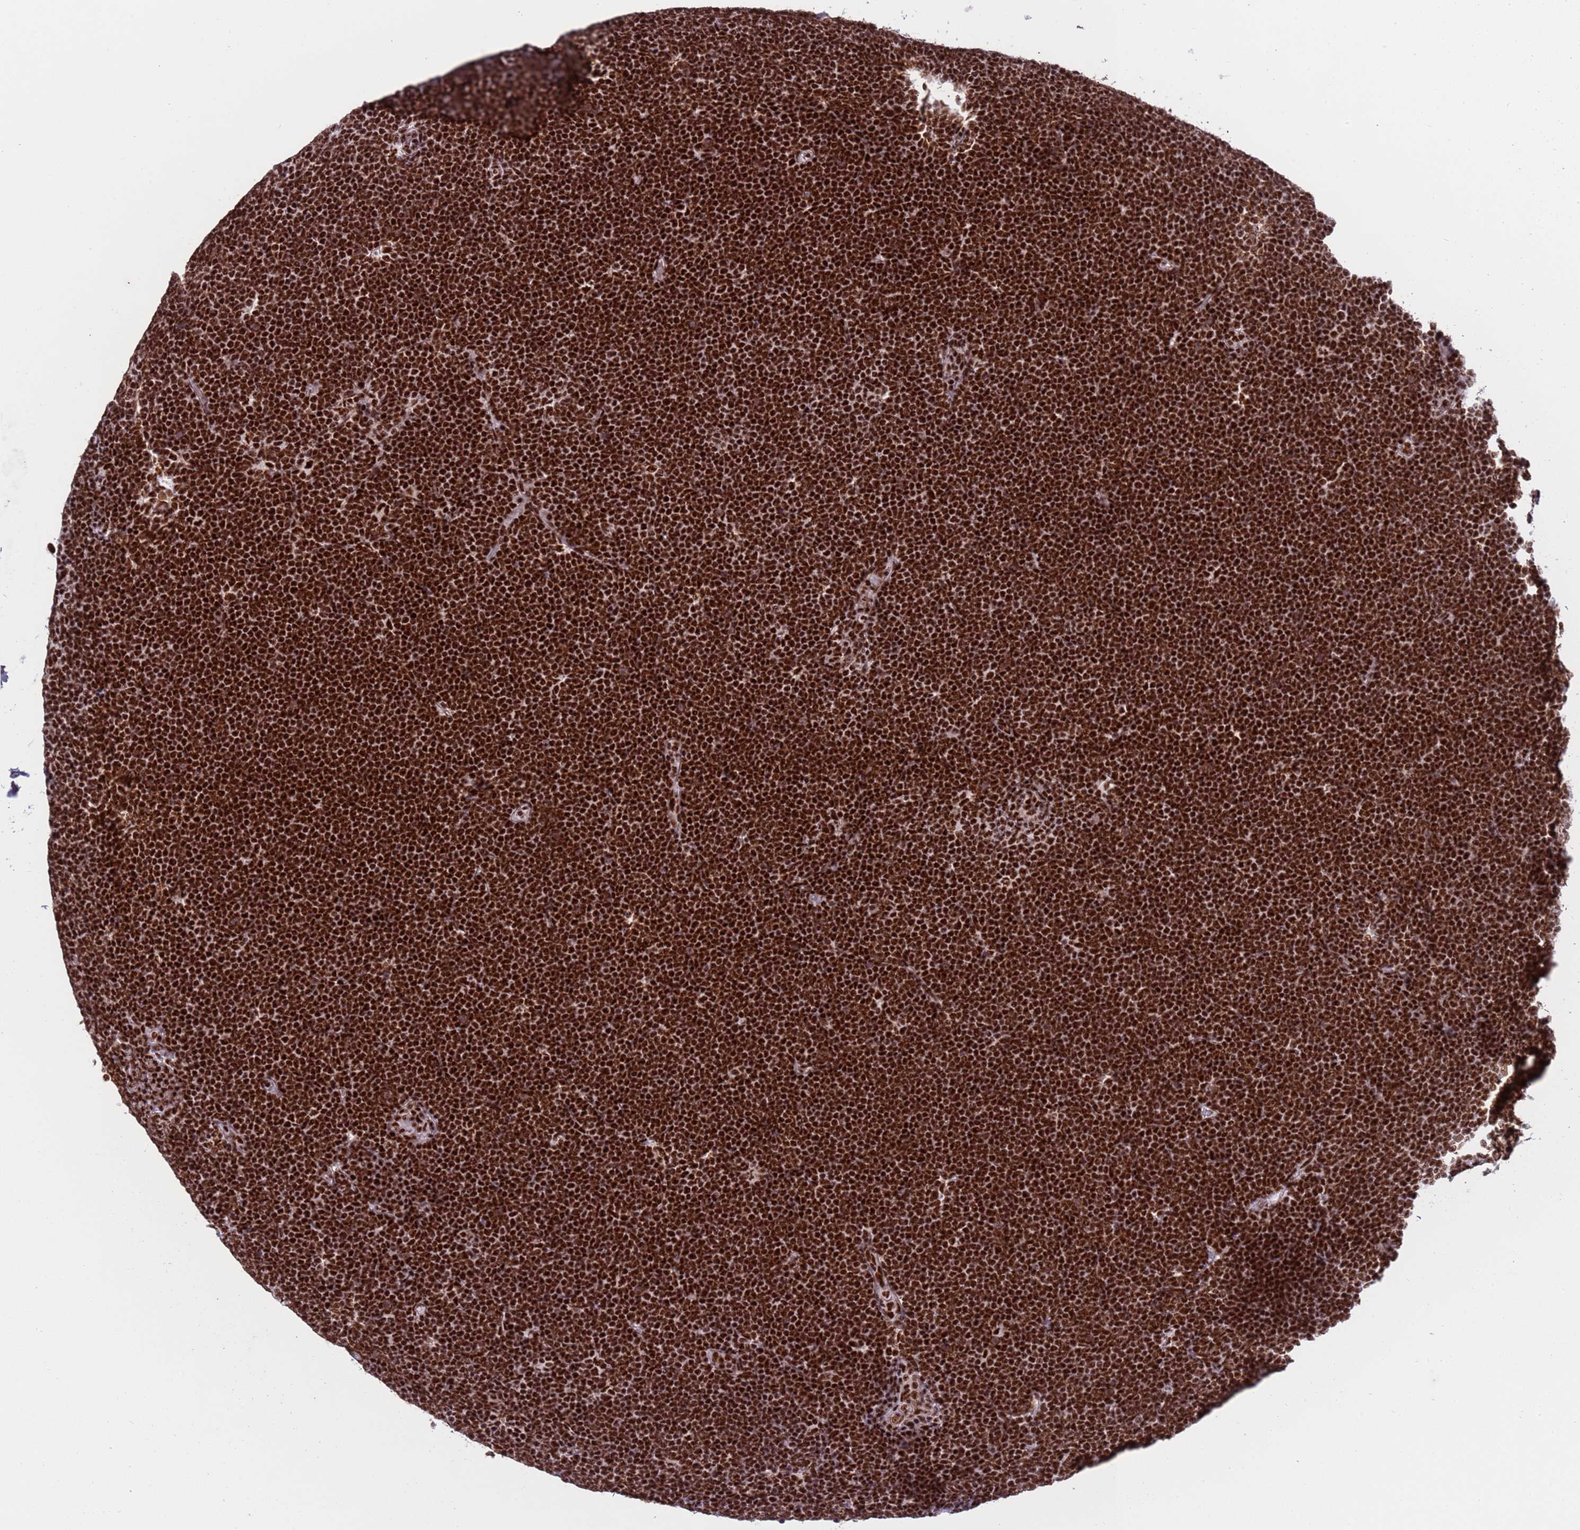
{"staining": {"intensity": "strong", "quantity": ">75%", "location": "nuclear"}, "tissue": "lymphoma", "cell_type": "Tumor cells", "image_type": "cancer", "snomed": [{"axis": "morphology", "description": "Malignant lymphoma, non-Hodgkin's type, High grade"}, {"axis": "topography", "description": "Lymph node"}], "caption": "An image of high-grade malignant lymphoma, non-Hodgkin's type stained for a protein shows strong nuclear brown staining in tumor cells.", "gene": "THOC2", "patient": {"sex": "male", "age": 13}}